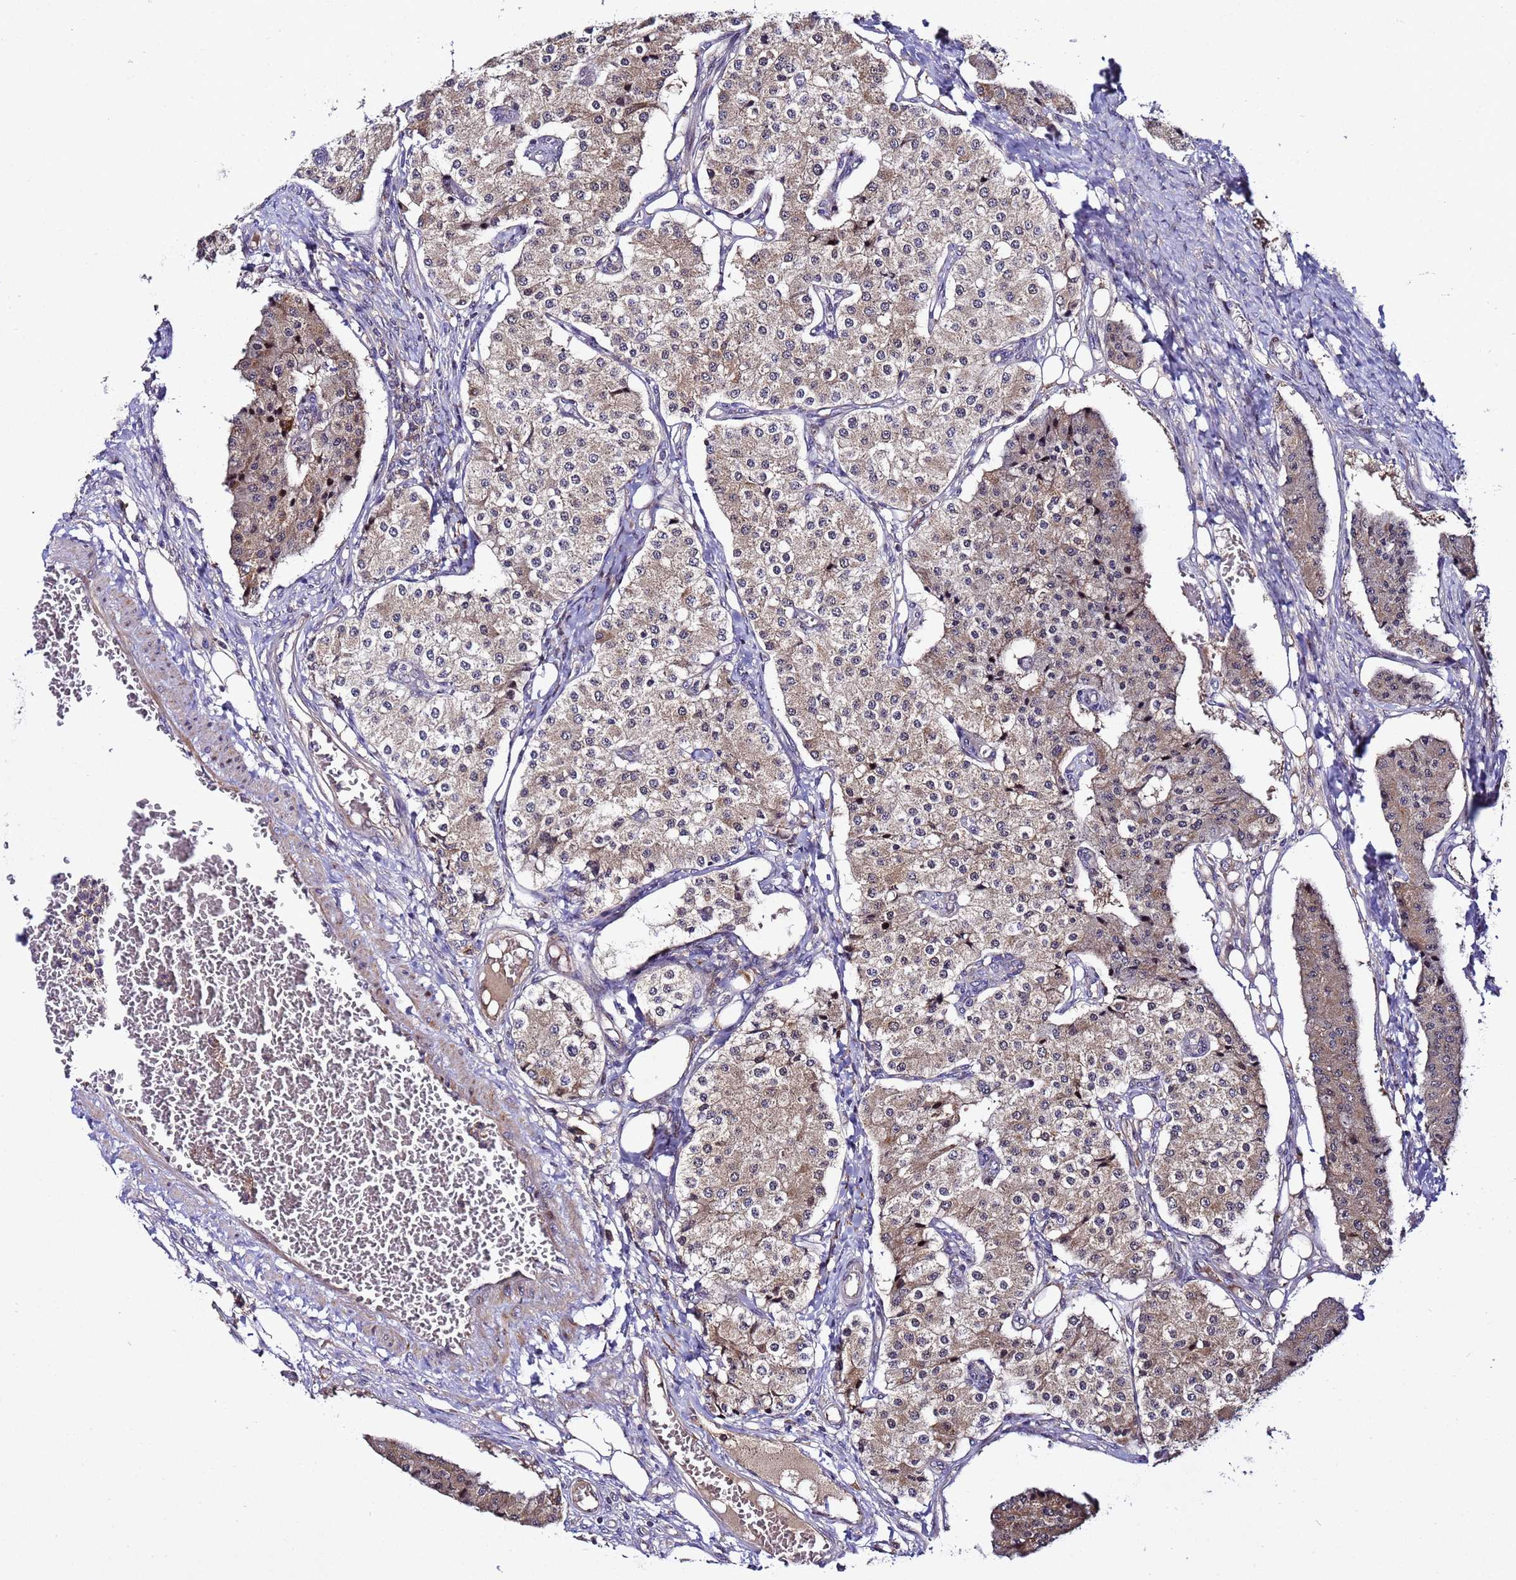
{"staining": {"intensity": "weak", "quantity": ">75%", "location": "cytoplasmic/membranous"}, "tissue": "carcinoid", "cell_type": "Tumor cells", "image_type": "cancer", "snomed": [{"axis": "morphology", "description": "Carcinoid, malignant, NOS"}, {"axis": "topography", "description": "Colon"}], "caption": "Tumor cells exhibit weak cytoplasmic/membranous expression in approximately >75% of cells in carcinoid (malignant).", "gene": "PLXDC2", "patient": {"sex": "female", "age": 52}}